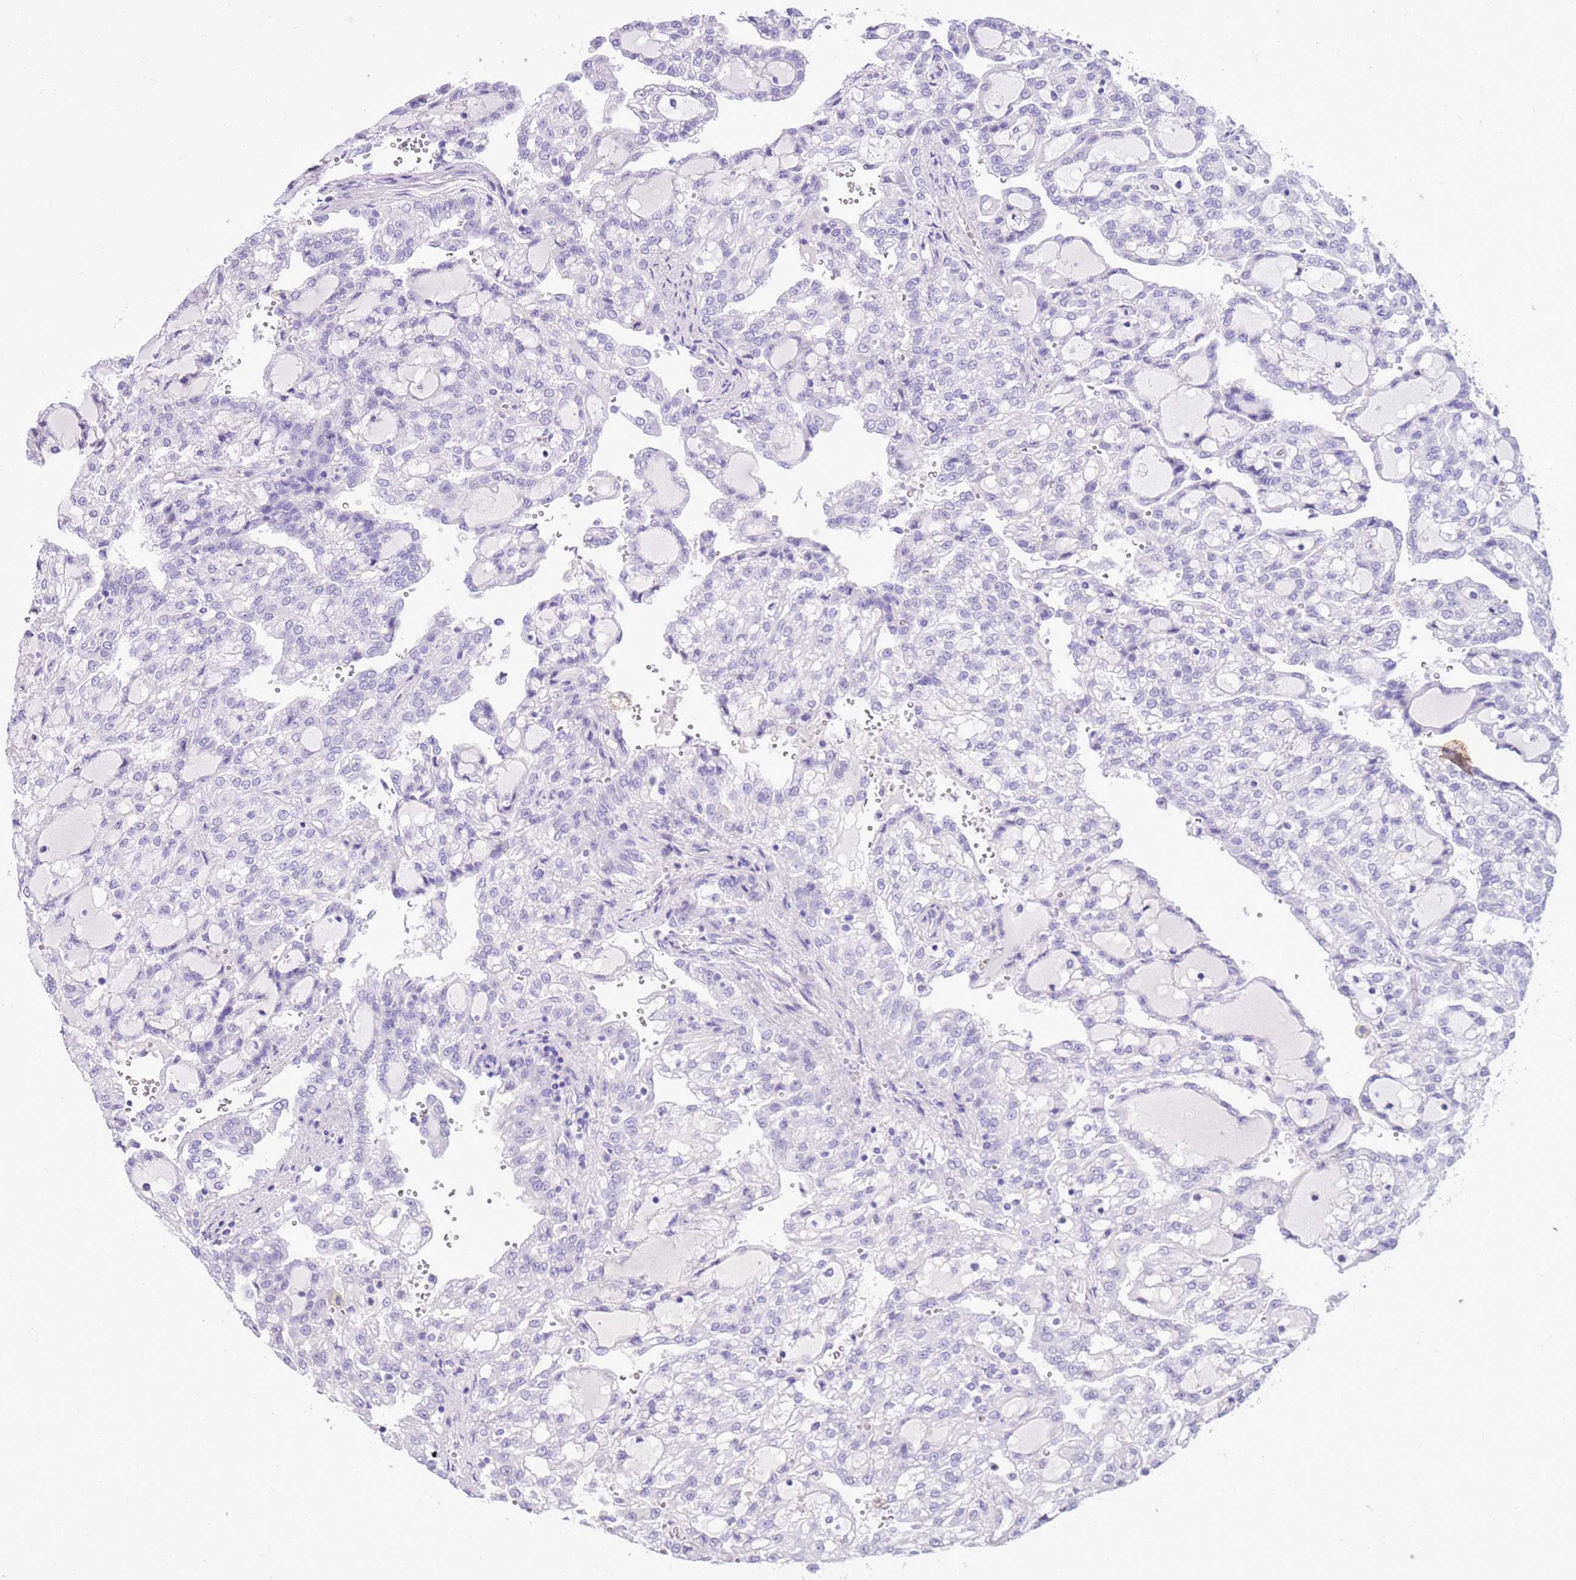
{"staining": {"intensity": "negative", "quantity": "none", "location": "none"}, "tissue": "renal cancer", "cell_type": "Tumor cells", "image_type": "cancer", "snomed": [{"axis": "morphology", "description": "Adenocarcinoma, NOS"}, {"axis": "topography", "description": "Kidney"}], "caption": "Tumor cells are negative for brown protein staining in renal cancer.", "gene": "TBC1D10B", "patient": {"sex": "male", "age": 63}}